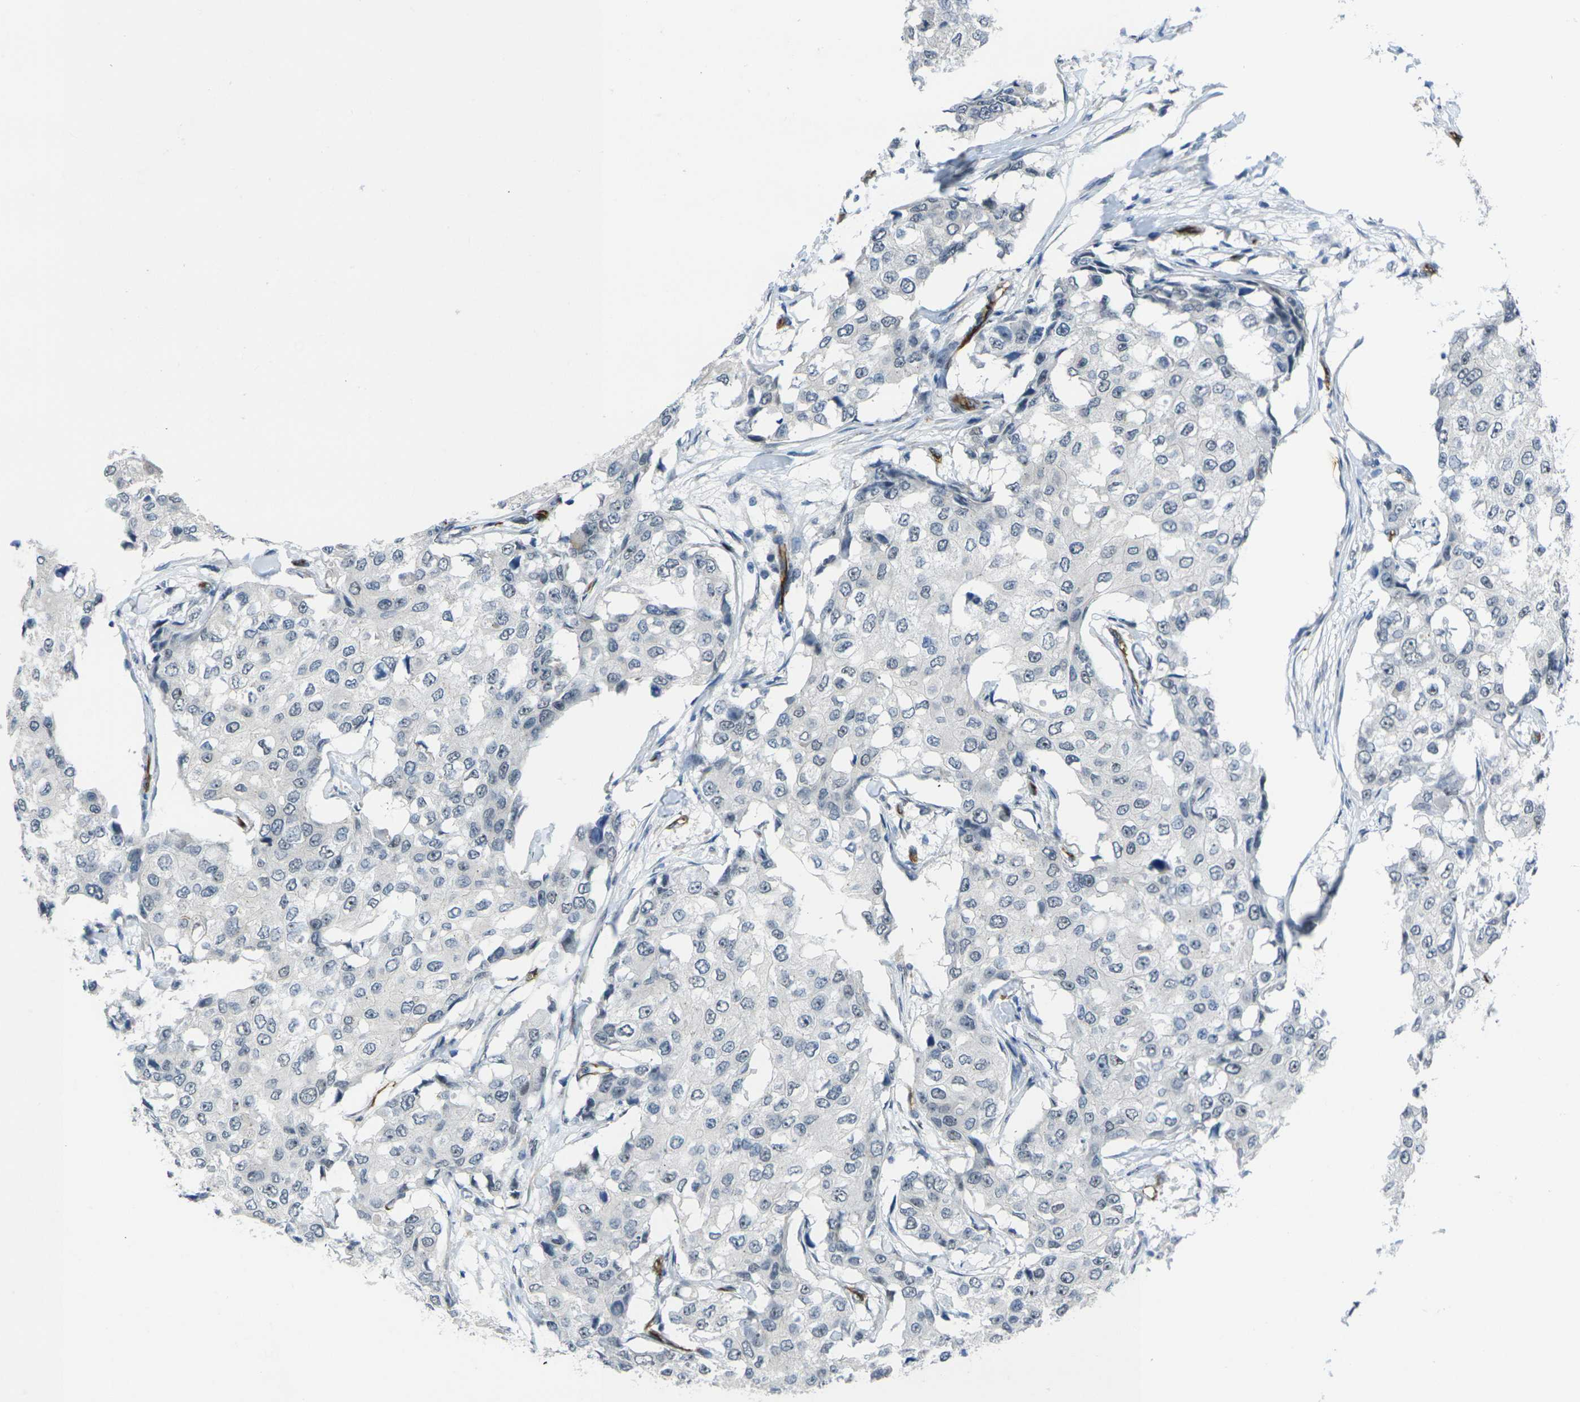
{"staining": {"intensity": "negative", "quantity": "none", "location": "none"}, "tissue": "breast cancer", "cell_type": "Tumor cells", "image_type": "cancer", "snomed": [{"axis": "morphology", "description": "Duct carcinoma"}, {"axis": "topography", "description": "Breast"}], "caption": "High power microscopy histopathology image of an immunohistochemistry micrograph of breast cancer (invasive ductal carcinoma), revealing no significant positivity in tumor cells. (Stains: DAB IHC with hematoxylin counter stain, Microscopy: brightfield microscopy at high magnification).", "gene": "HSPA12B", "patient": {"sex": "female", "age": 27}}